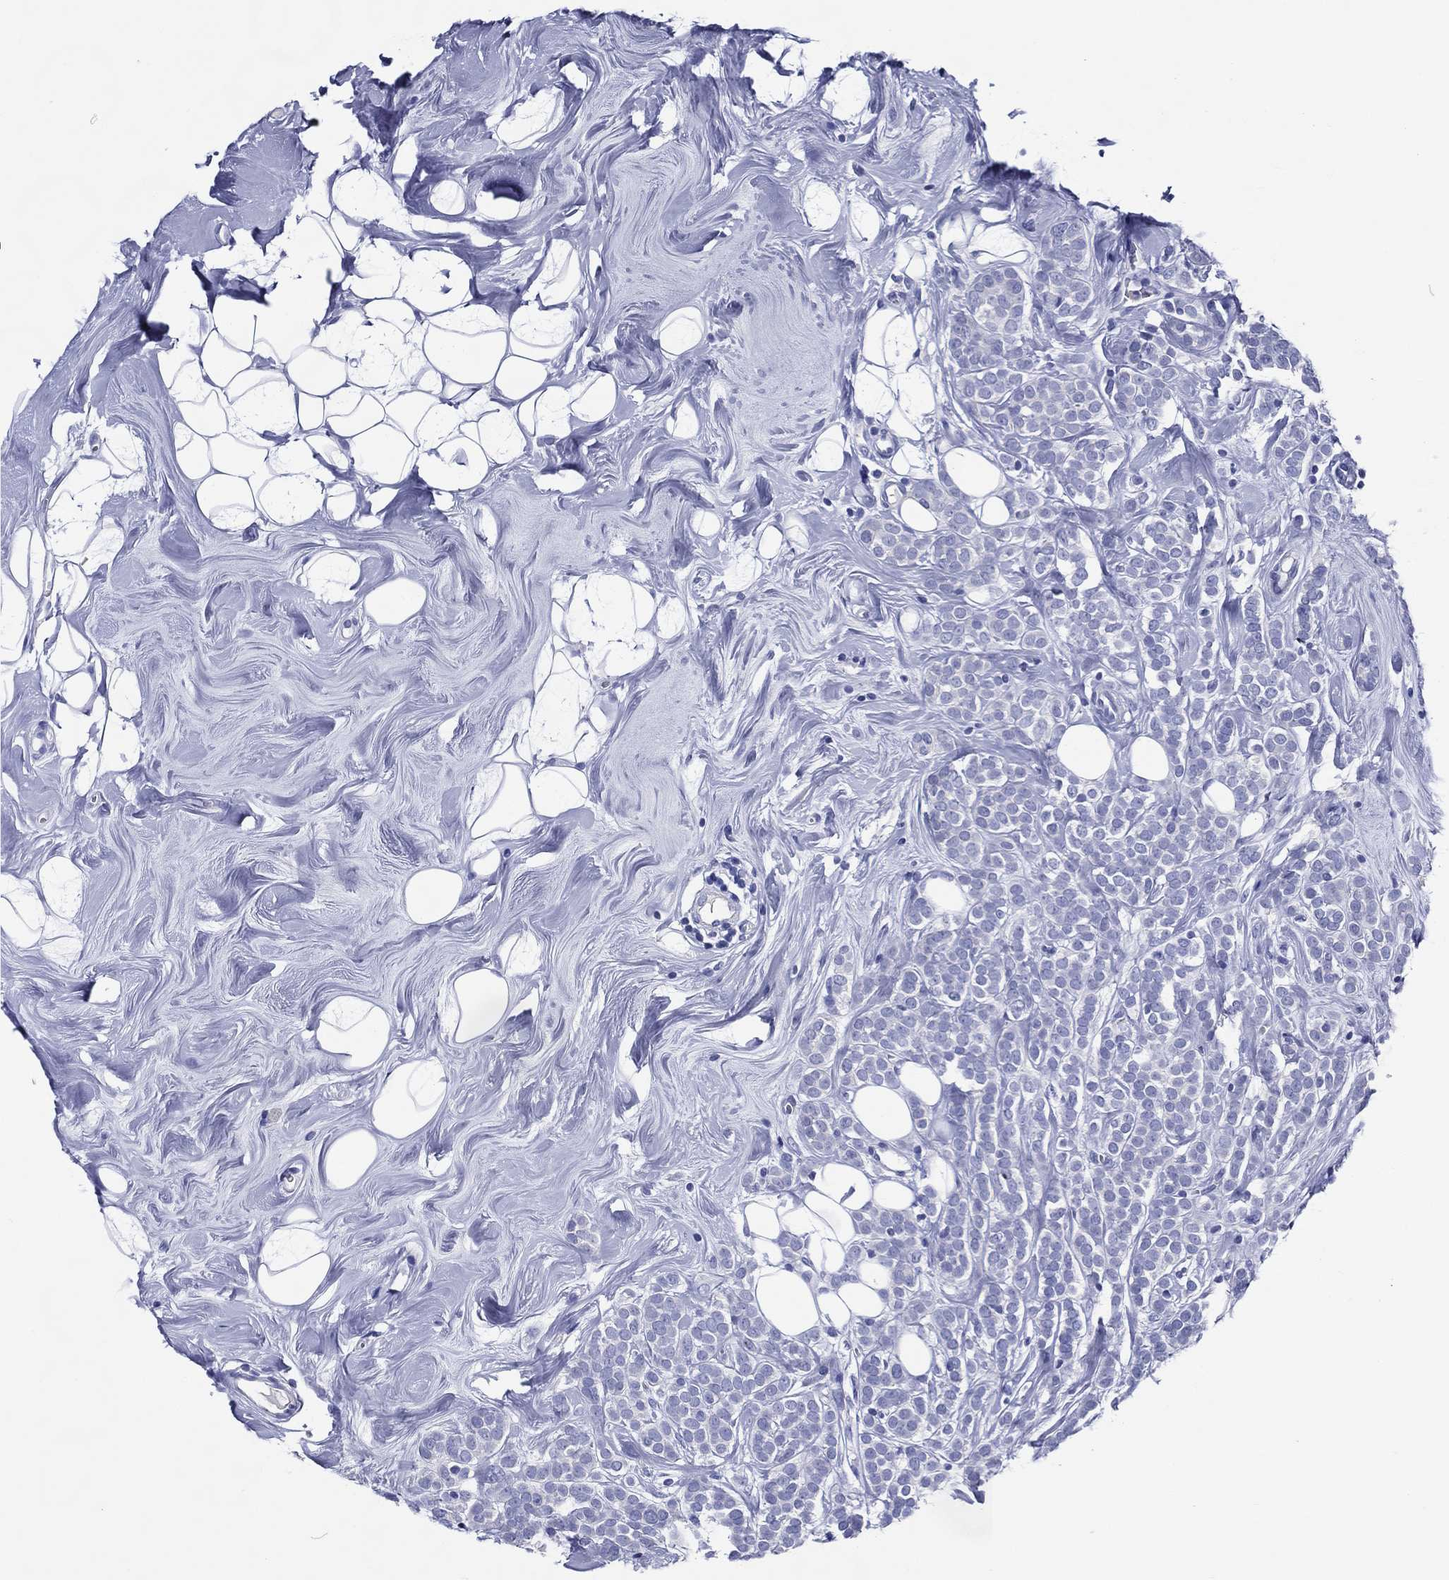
{"staining": {"intensity": "negative", "quantity": "none", "location": "none"}, "tissue": "breast cancer", "cell_type": "Tumor cells", "image_type": "cancer", "snomed": [{"axis": "morphology", "description": "Lobular carcinoma"}, {"axis": "topography", "description": "Breast"}], "caption": "A high-resolution histopathology image shows IHC staining of breast lobular carcinoma, which demonstrates no significant expression in tumor cells.", "gene": "ACE2", "patient": {"sex": "female", "age": 49}}